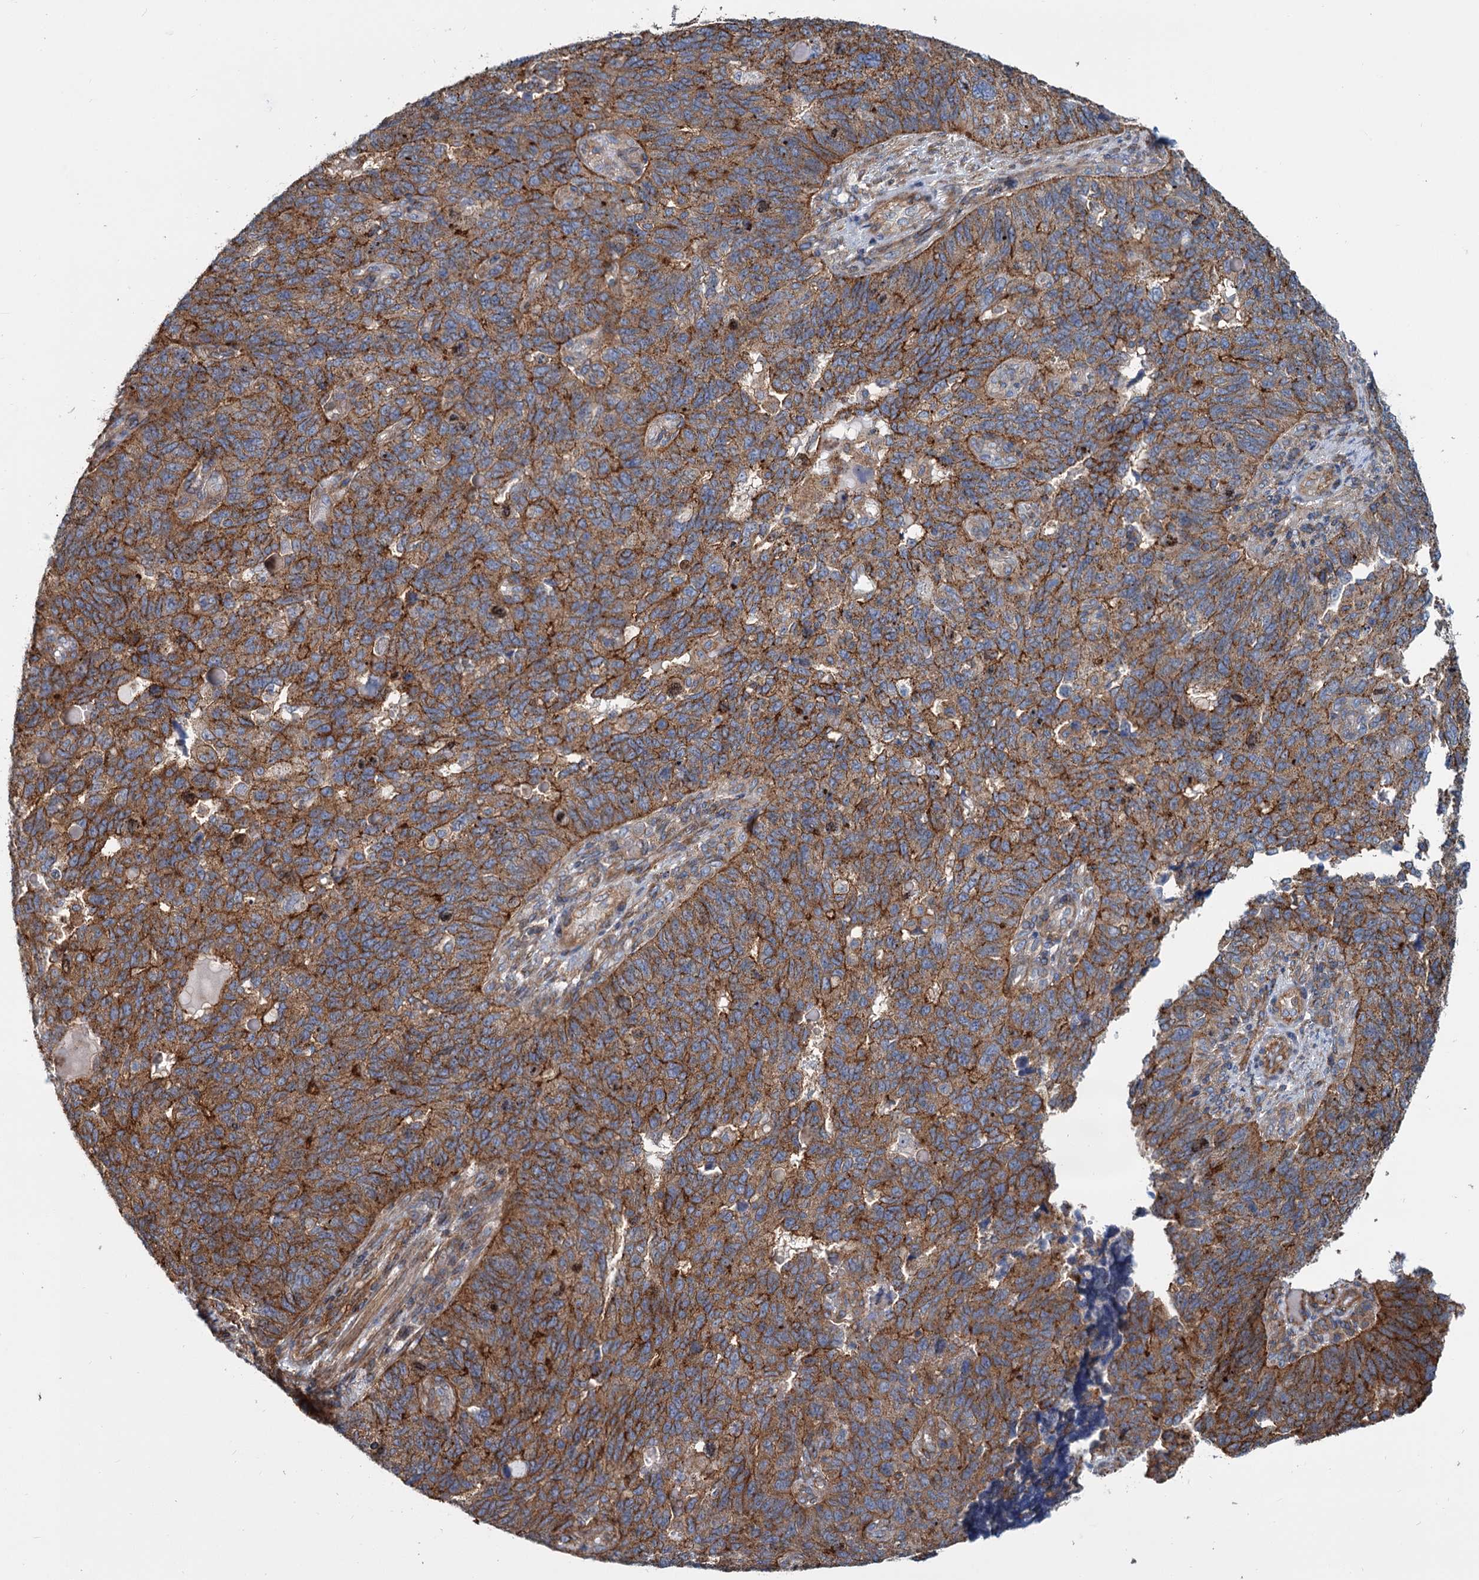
{"staining": {"intensity": "moderate", "quantity": ">75%", "location": "cytoplasmic/membranous"}, "tissue": "endometrial cancer", "cell_type": "Tumor cells", "image_type": "cancer", "snomed": [{"axis": "morphology", "description": "Adenocarcinoma, NOS"}, {"axis": "topography", "description": "Endometrium"}], "caption": "A histopathology image showing moderate cytoplasmic/membranous staining in approximately >75% of tumor cells in endometrial cancer (adenocarcinoma), as visualized by brown immunohistochemical staining.", "gene": "PSEN1", "patient": {"sex": "female", "age": 66}}